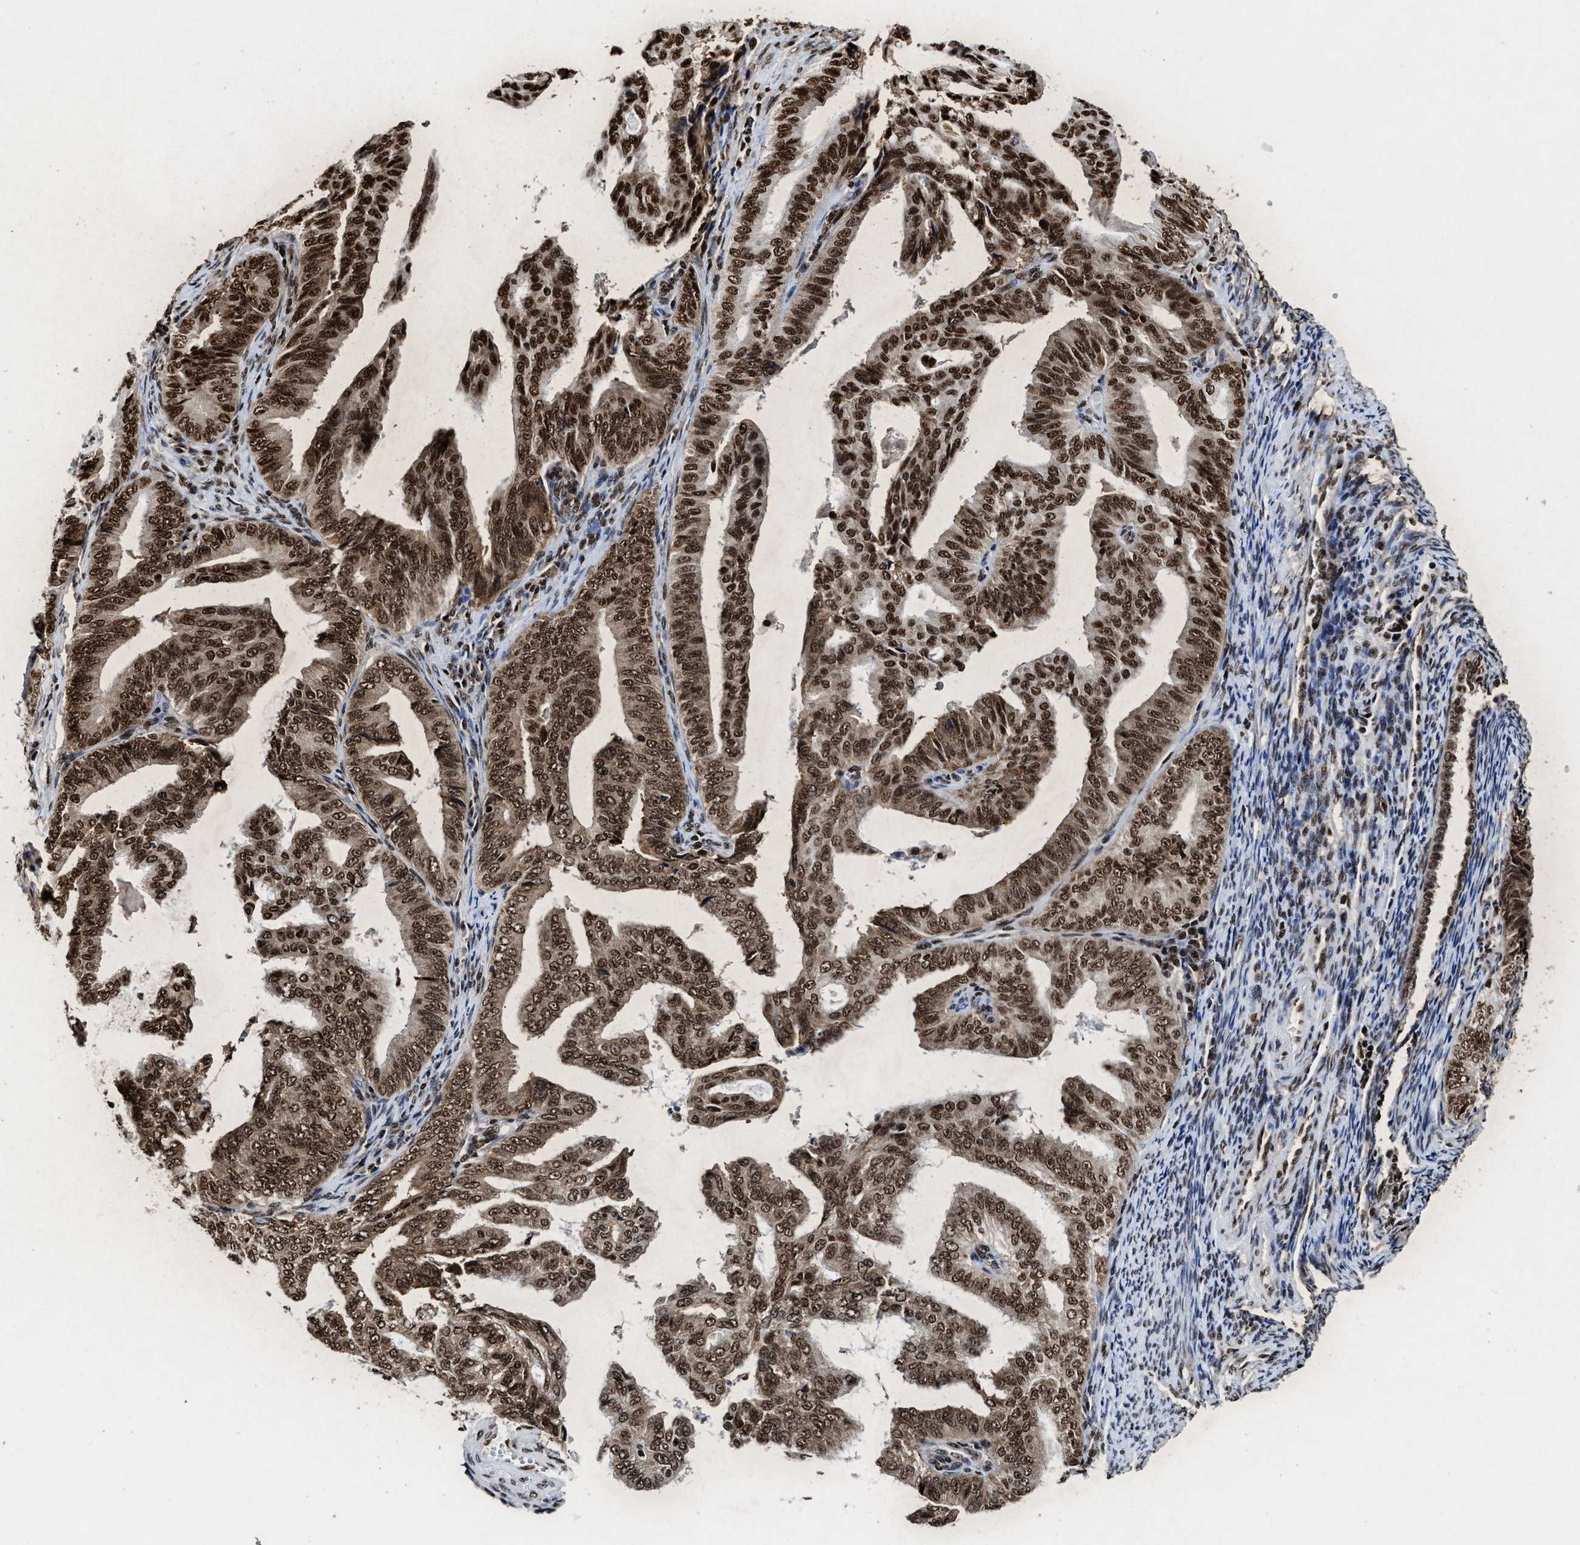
{"staining": {"intensity": "strong", "quantity": ">75%", "location": "cytoplasmic/membranous,nuclear"}, "tissue": "endometrial cancer", "cell_type": "Tumor cells", "image_type": "cancer", "snomed": [{"axis": "morphology", "description": "Adenocarcinoma, NOS"}, {"axis": "topography", "description": "Endometrium"}], "caption": "Immunohistochemical staining of endometrial cancer demonstrates high levels of strong cytoplasmic/membranous and nuclear protein expression in approximately >75% of tumor cells.", "gene": "ALYREF", "patient": {"sex": "female", "age": 58}}